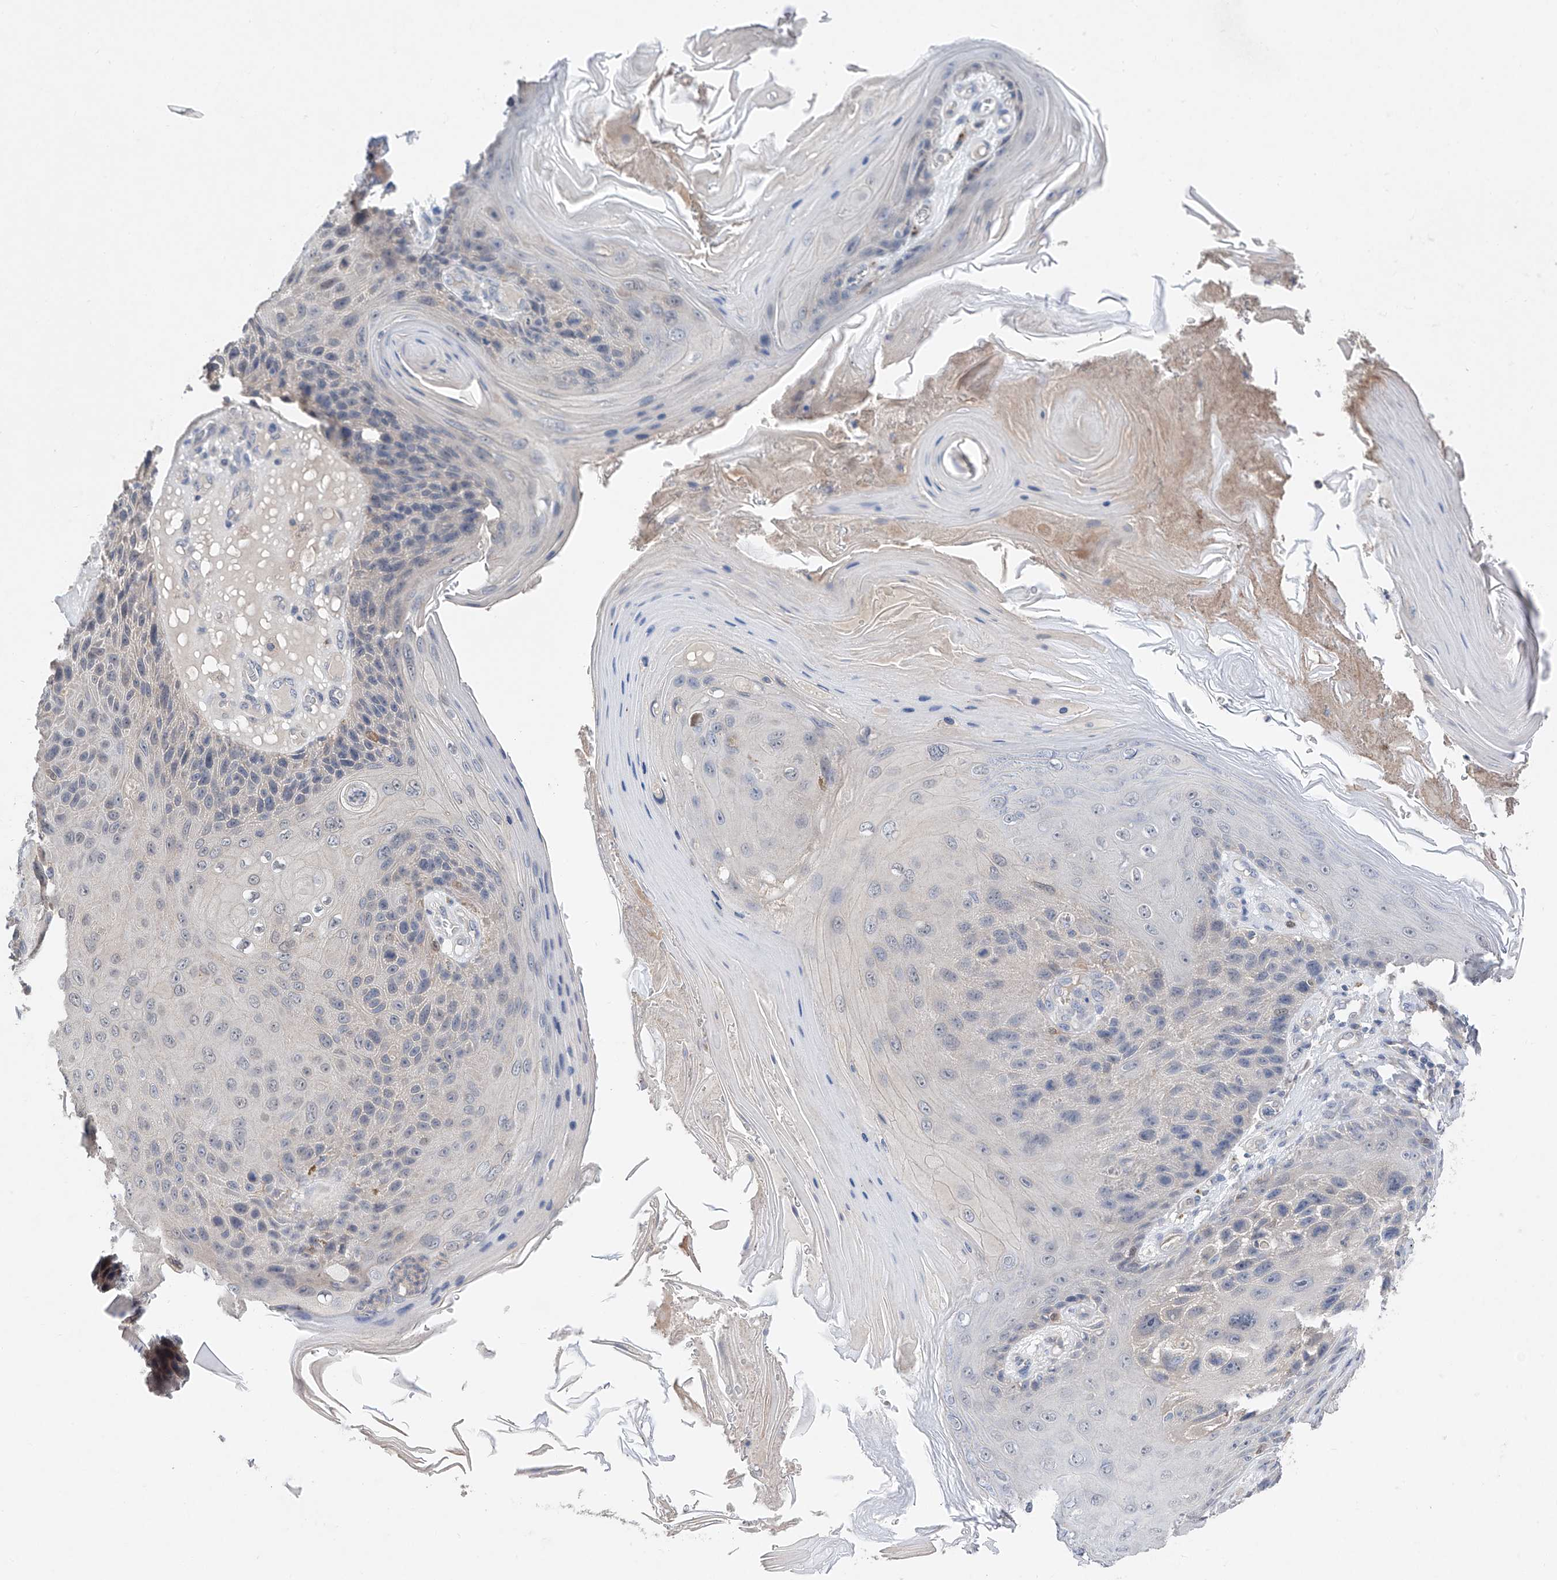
{"staining": {"intensity": "negative", "quantity": "none", "location": "none"}, "tissue": "skin cancer", "cell_type": "Tumor cells", "image_type": "cancer", "snomed": [{"axis": "morphology", "description": "Squamous cell carcinoma, NOS"}, {"axis": "topography", "description": "Skin"}], "caption": "A micrograph of human skin squamous cell carcinoma is negative for staining in tumor cells. The staining is performed using DAB (3,3'-diaminobenzidine) brown chromogen with nuclei counter-stained in using hematoxylin.", "gene": "FUCA2", "patient": {"sex": "female", "age": 88}}